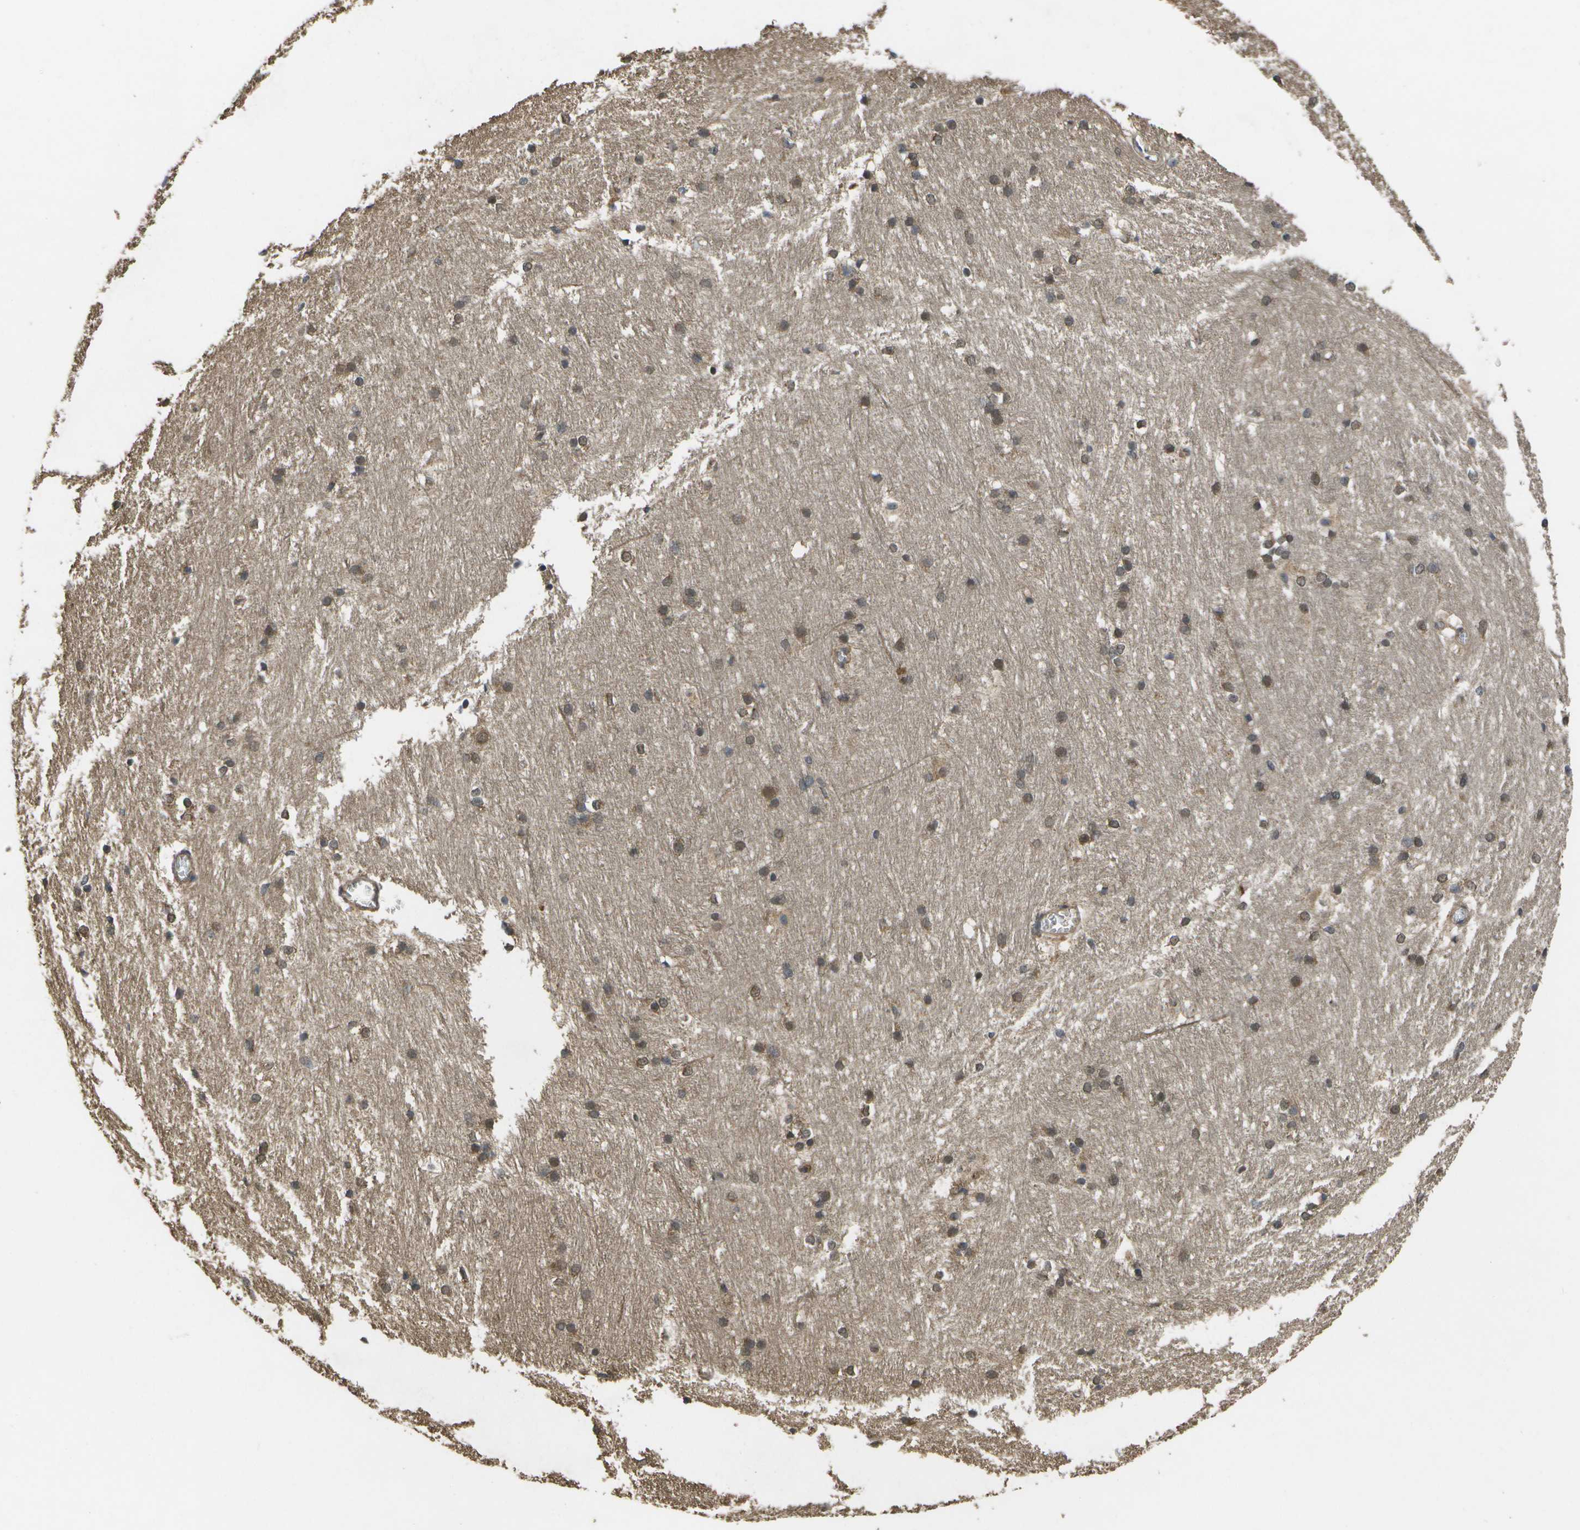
{"staining": {"intensity": "moderate", "quantity": "25%-75%", "location": "cytoplasmic/membranous"}, "tissue": "caudate", "cell_type": "Glial cells", "image_type": "normal", "snomed": [{"axis": "morphology", "description": "Normal tissue, NOS"}, {"axis": "topography", "description": "Lateral ventricle wall"}], "caption": "This photomicrograph displays immunohistochemistry (IHC) staining of unremarkable caudate, with medium moderate cytoplasmic/membranous staining in about 25%-75% of glial cells.", "gene": "ALAS1", "patient": {"sex": "female", "age": 19}}